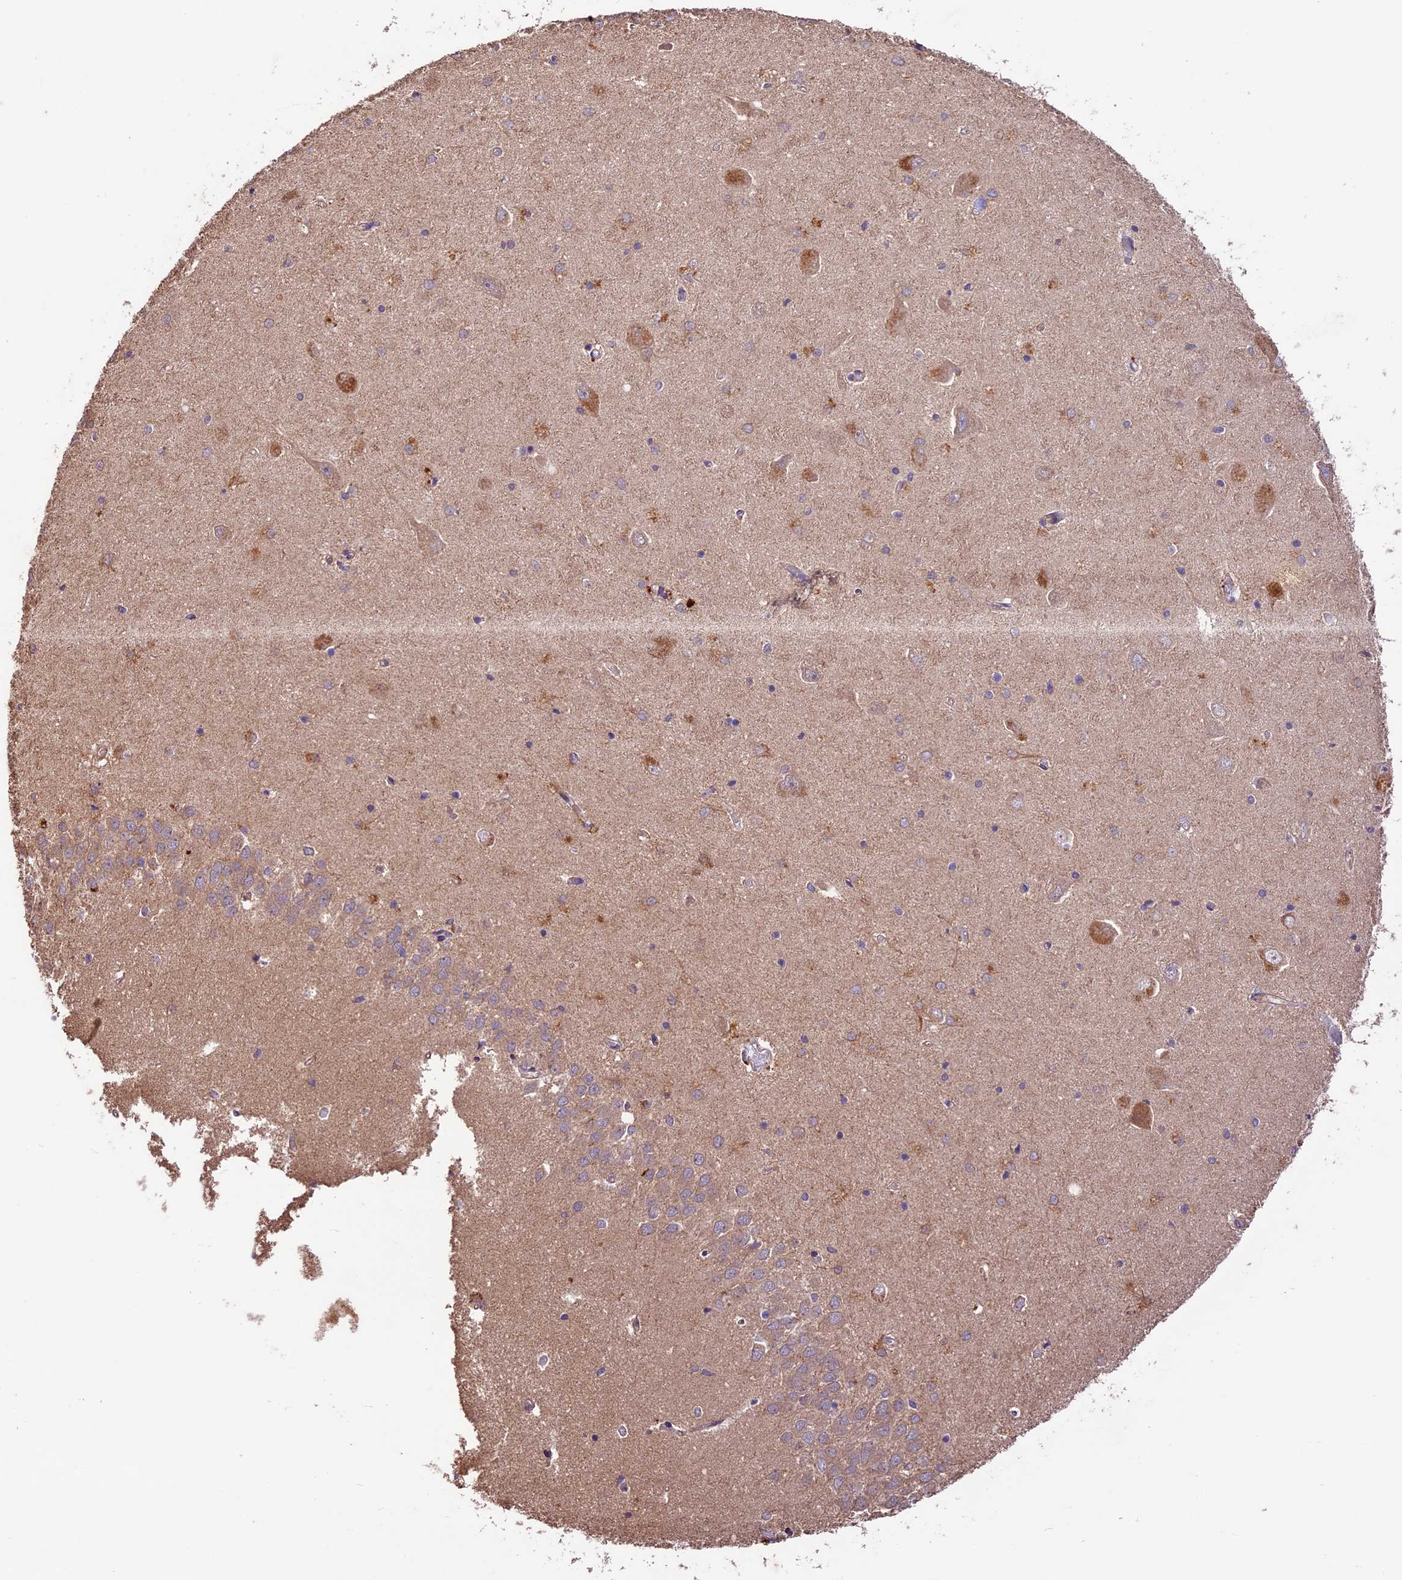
{"staining": {"intensity": "moderate", "quantity": "<25%", "location": "cytoplasmic/membranous"}, "tissue": "hippocampus", "cell_type": "Glial cells", "image_type": "normal", "snomed": [{"axis": "morphology", "description": "Normal tissue, NOS"}, {"axis": "topography", "description": "Hippocampus"}], "caption": "IHC micrograph of normal hippocampus: human hippocampus stained using IHC shows low levels of moderate protein expression localized specifically in the cytoplasmic/membranous of glial cells, appearing as a cytoplasmic/membranous brown color.", "gene": "CRLF1", "patient": {"sex": "male", "age": 45}}